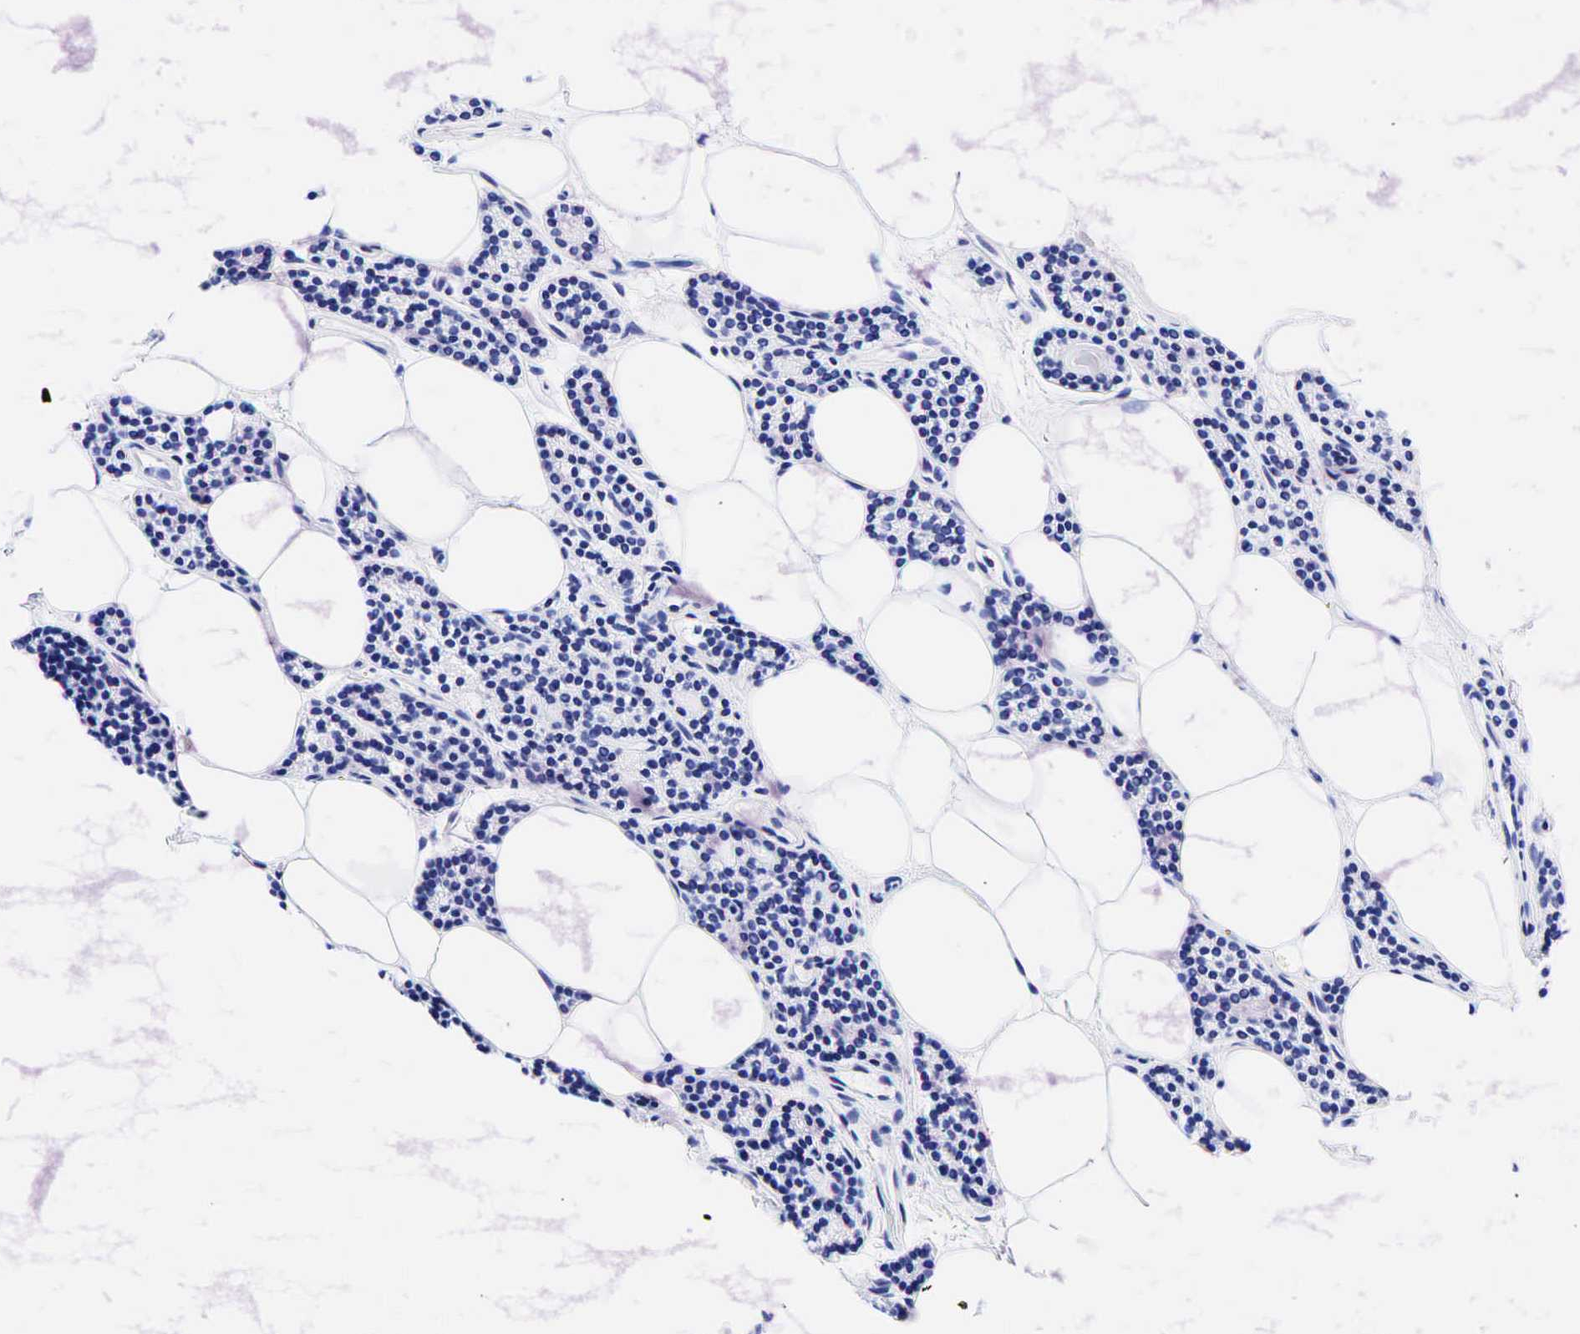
{"staining": {"intensity": "negative", "quantity": "none", "location": "none"}, "tissue": "parathyroid gland", "cell_type": "Glandular cells", "image_type": "normal", "snomed": [{"axis": "morphology", "description": "Normal tissue, NOS"}, {"axis": "topography", "description": "Parathyroid gland"}], "caption": "IHC image of unremarkable parathyroid gland stained for a protein (brown), which demonstrates no expression in glandular cells.", "gene": "ESR1", "patient": {"sex": "male", "age": 54}}